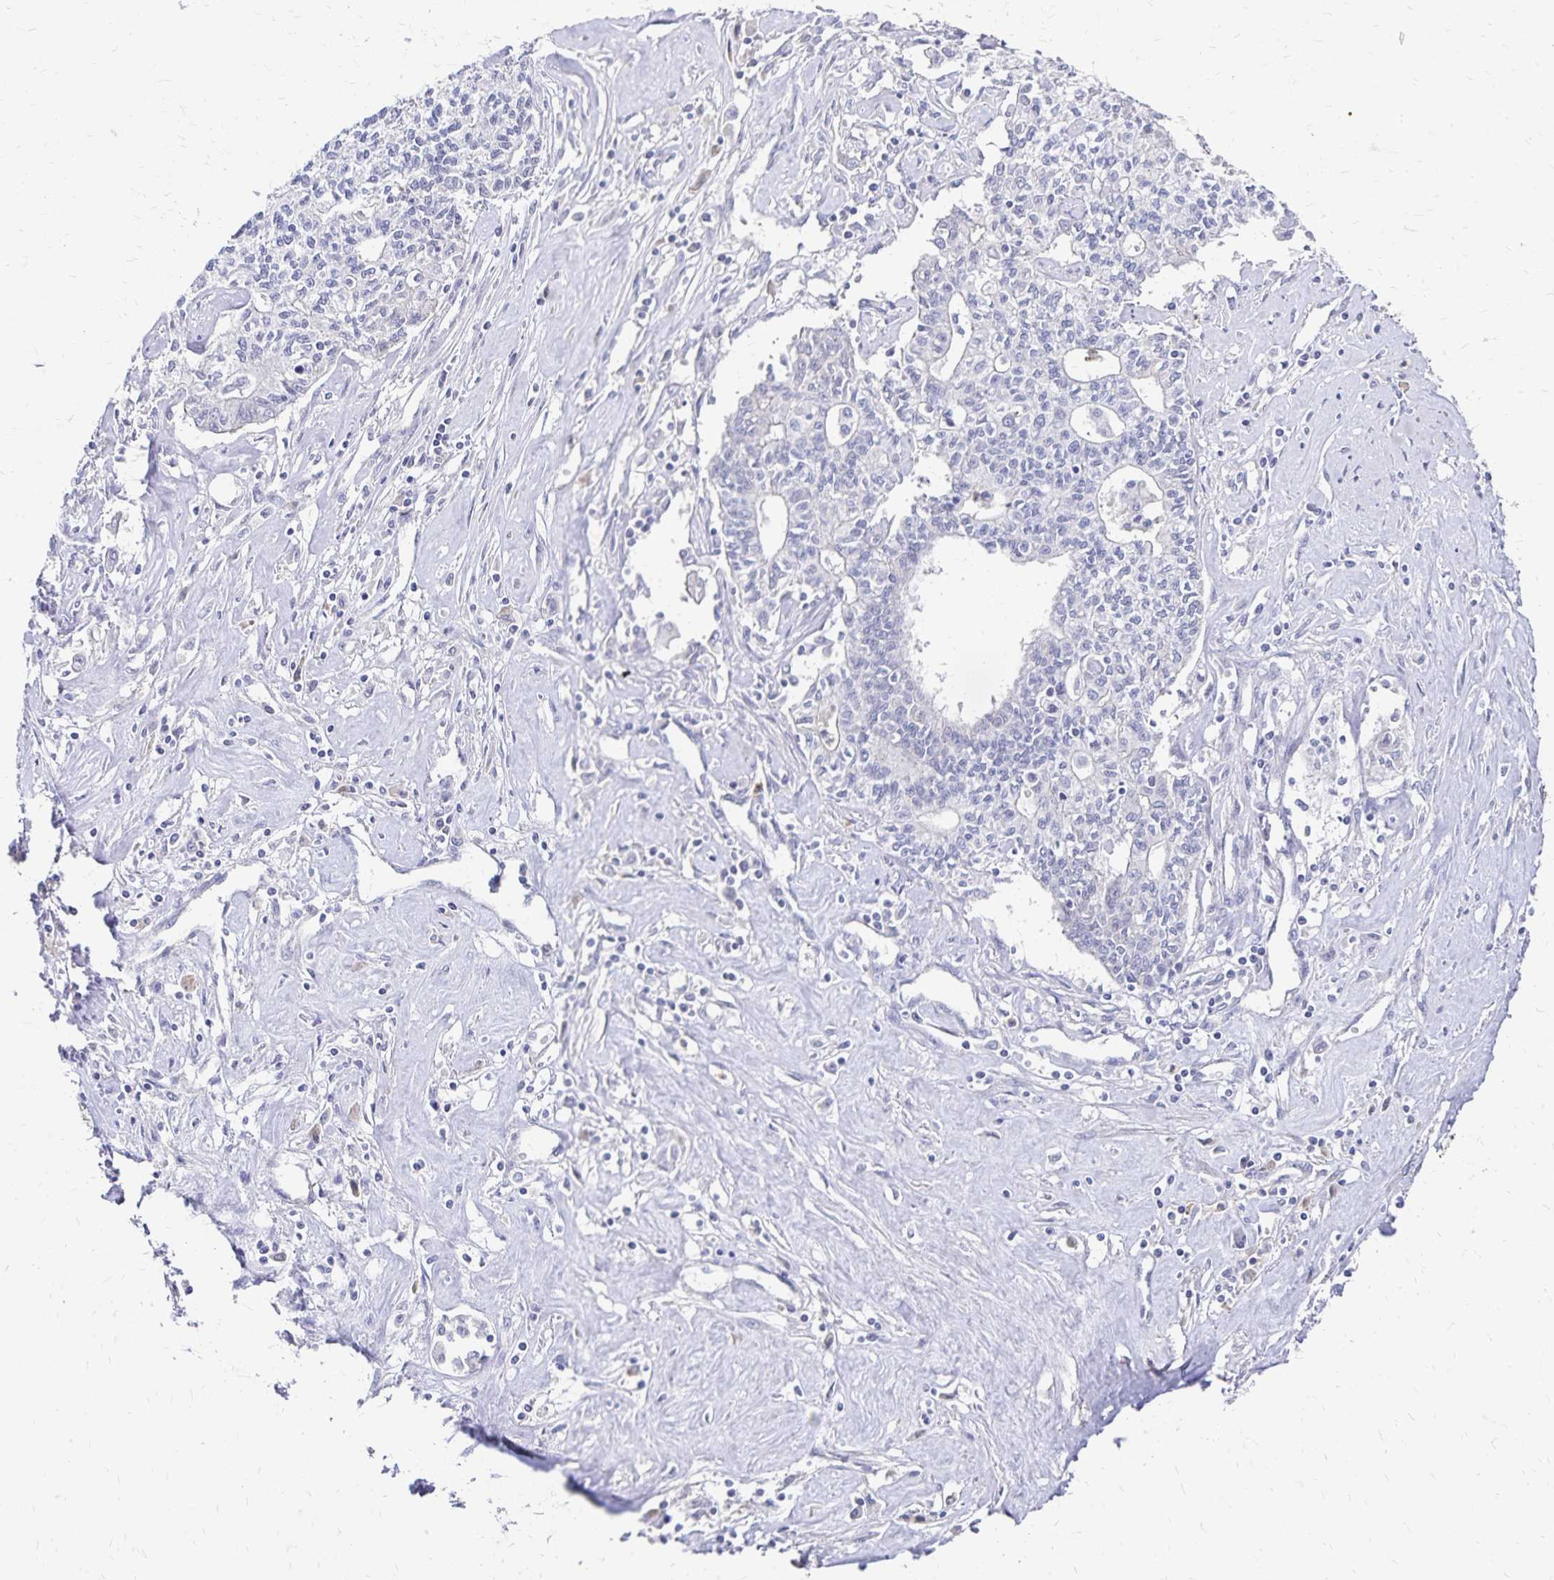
{"staining": {"intensity": "negative", "quantity": "none", "location": "none"}, "tissue": "liver cancer", "cell_type": "Tumor cells", "image_type": "cancer", "snomed": [{"axis": "morphology", "description": "Cholangiocarcinoma"}, {"axis": "topography", "description": "Liver"}], "caption": "Immunohistochemical staining of human cholangiocarcinoma (liver) reveals no significant expression in tumor cells.", "gene": "PAX5", "patient": {"sex": "female", "age": 61}}